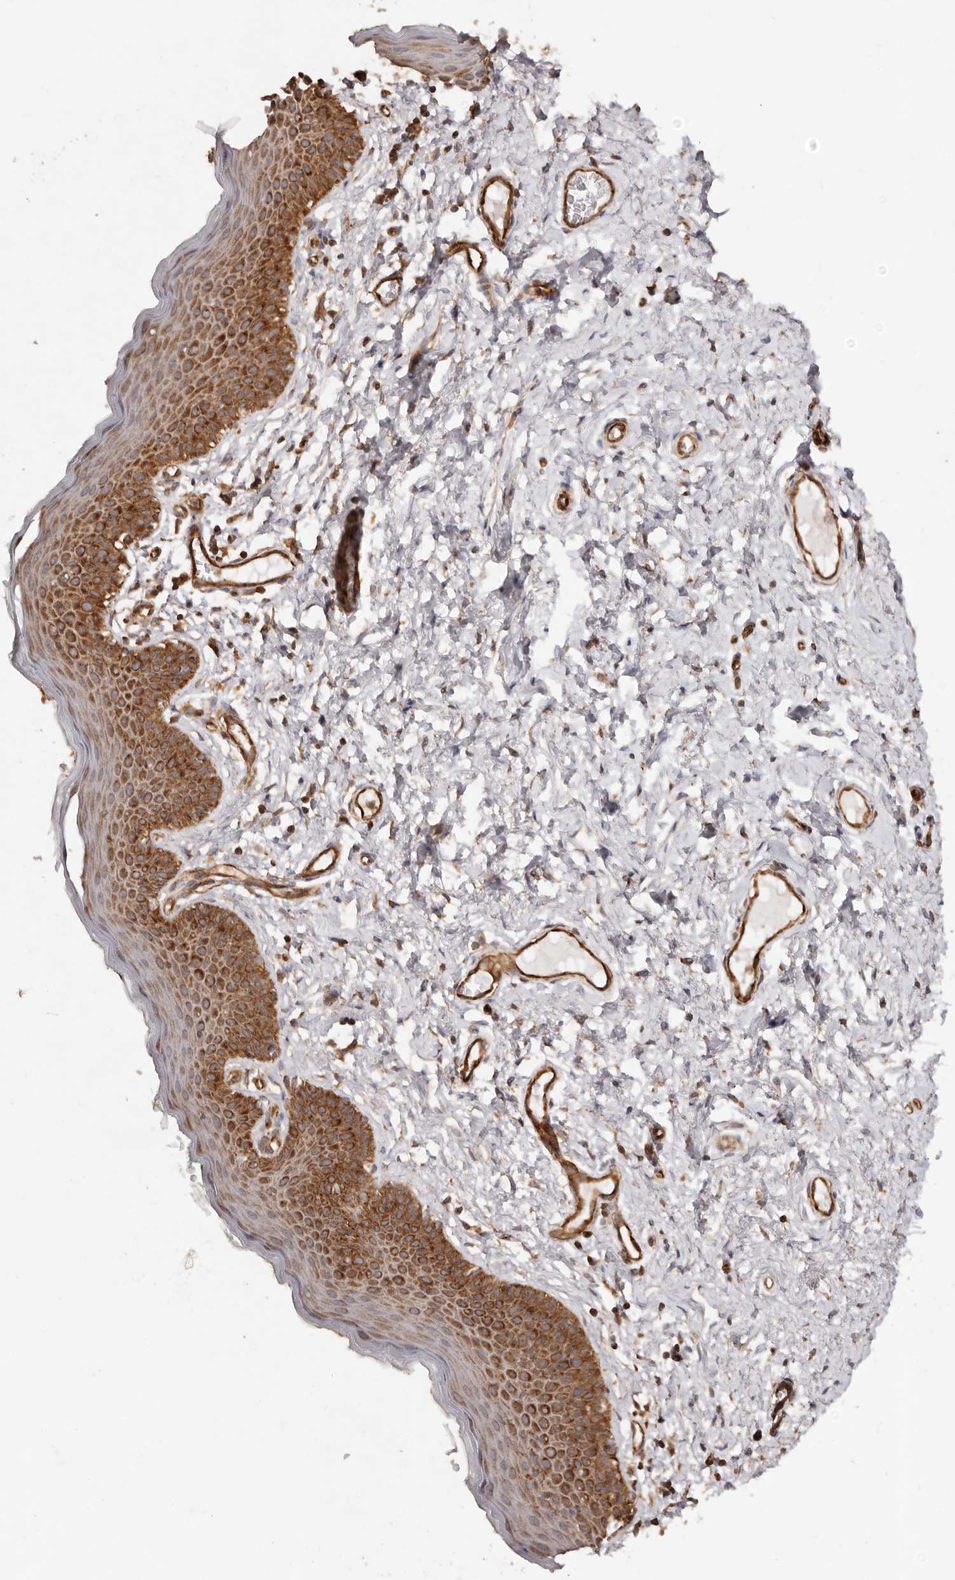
{"staining": {"intensity": "strong", "quantity": "25%-75%", "location": "cytoplasmic/membranous"}, "tissue": "skin", "cell_type": "Epidermal cells", "image_type": "normal", "snomed": [{"axis": "morphology", "description": "Normal tissue, NOS"}, {"axis": "topography", "description": "Vulva"}], "caption": "Strong cytoplasmic/membranous expression for a protein is seen in about 25%-75% of epidermal cells of normal skin using immunohistochemistry (IHC).", "gene": "RPS6", "patient": {"sex": "female", "age": 66}}